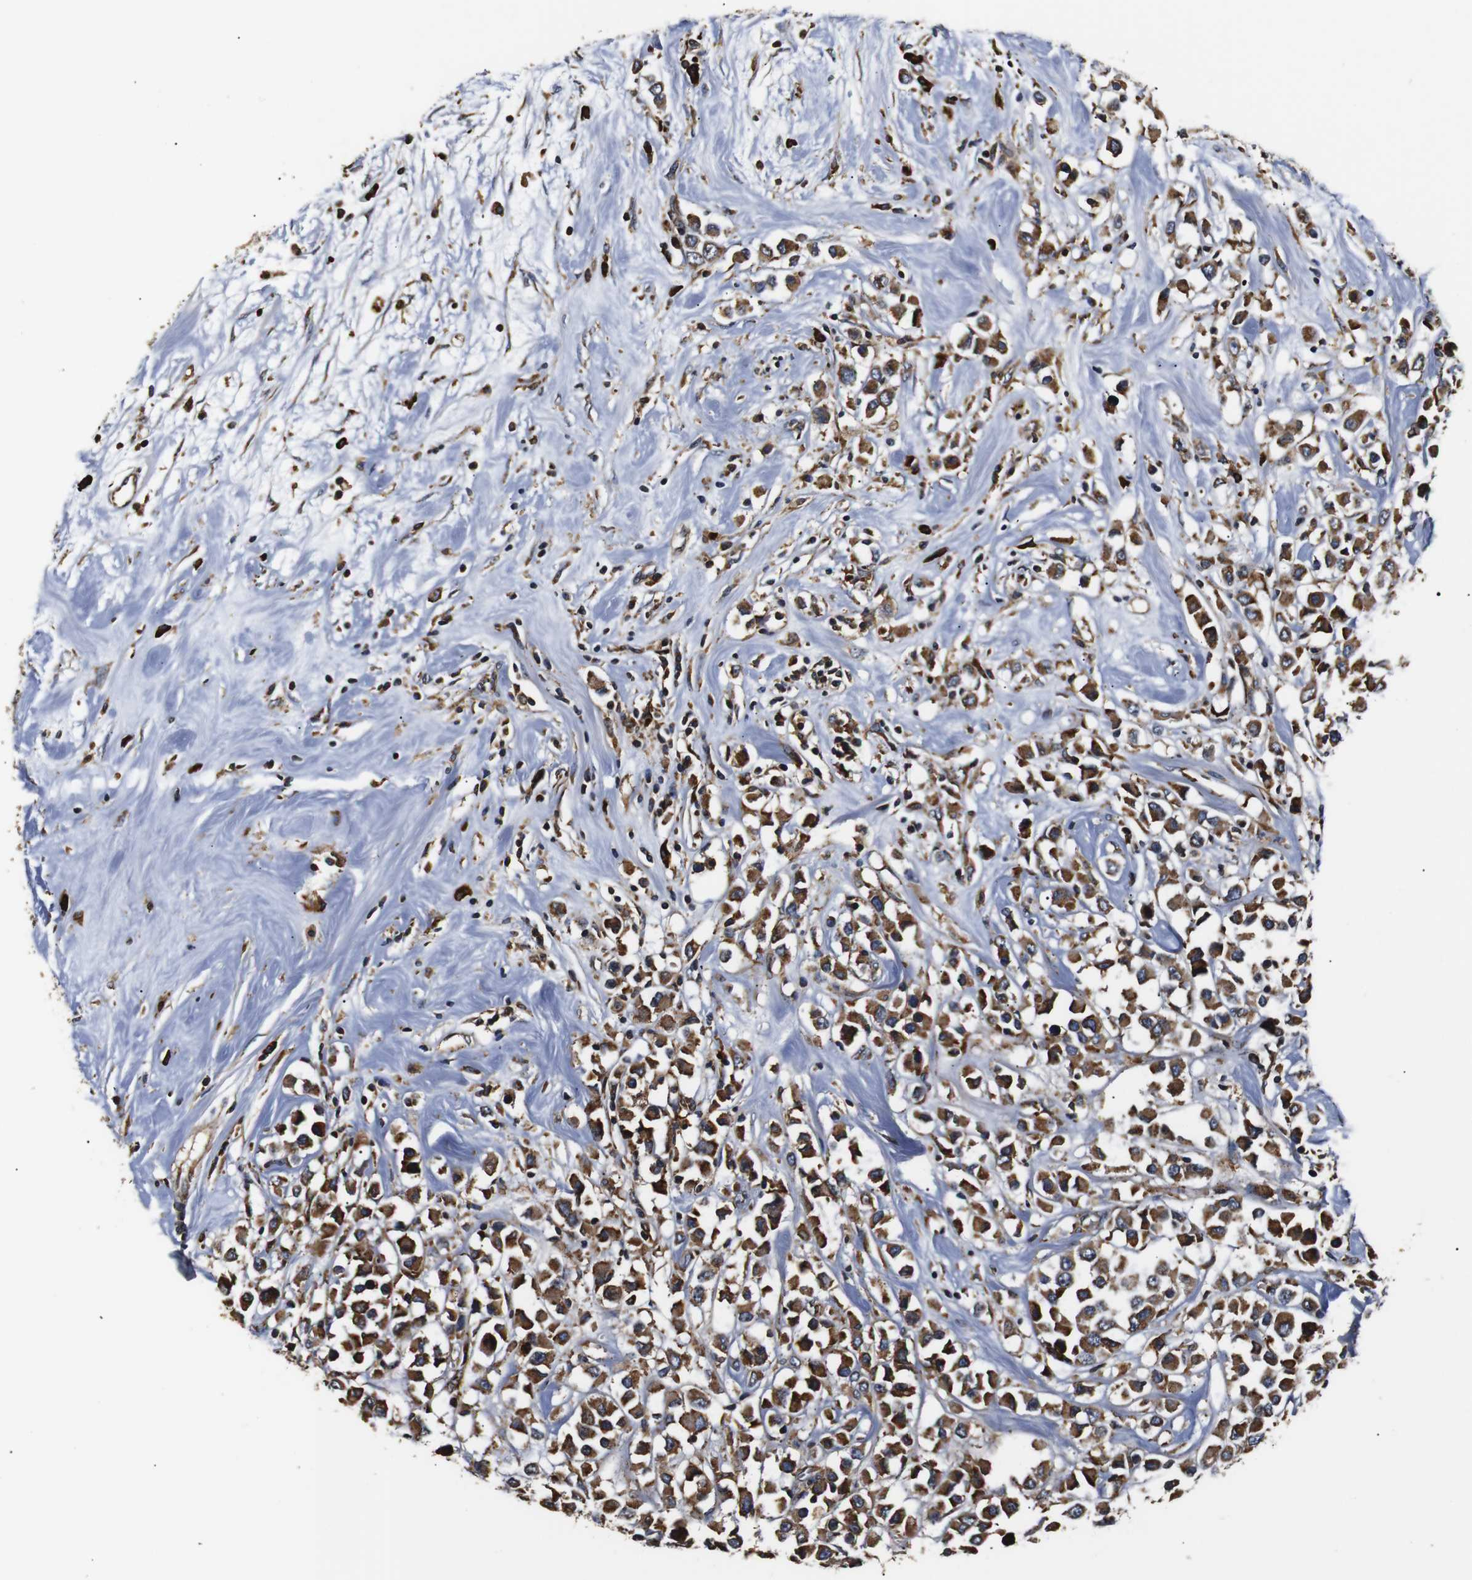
{"staining": {"intensity": "moderate", "quantity": ">75%", "location": "cytoplasmic/membranous"}, "tissue": "breast cancer", "cell_type": "Tumor cells", "image_type": "cancer", "snomed": [{"axis": "morphology", "description": "Duct carcinoma"}, {"axis": "topography", "description": "Breast"}], "caption": "Immunohistochemistry (IHC) (DAB (3,3'-diaminobenzidine)) staining of human breast cancer (infiltrating ductal carcinoma) shows moderate cytoplasmic/membranous protein expression in approximately >75% of tumor cells.", "gene": "HHIP", "patient": {"sex": "female", "age": 61}}